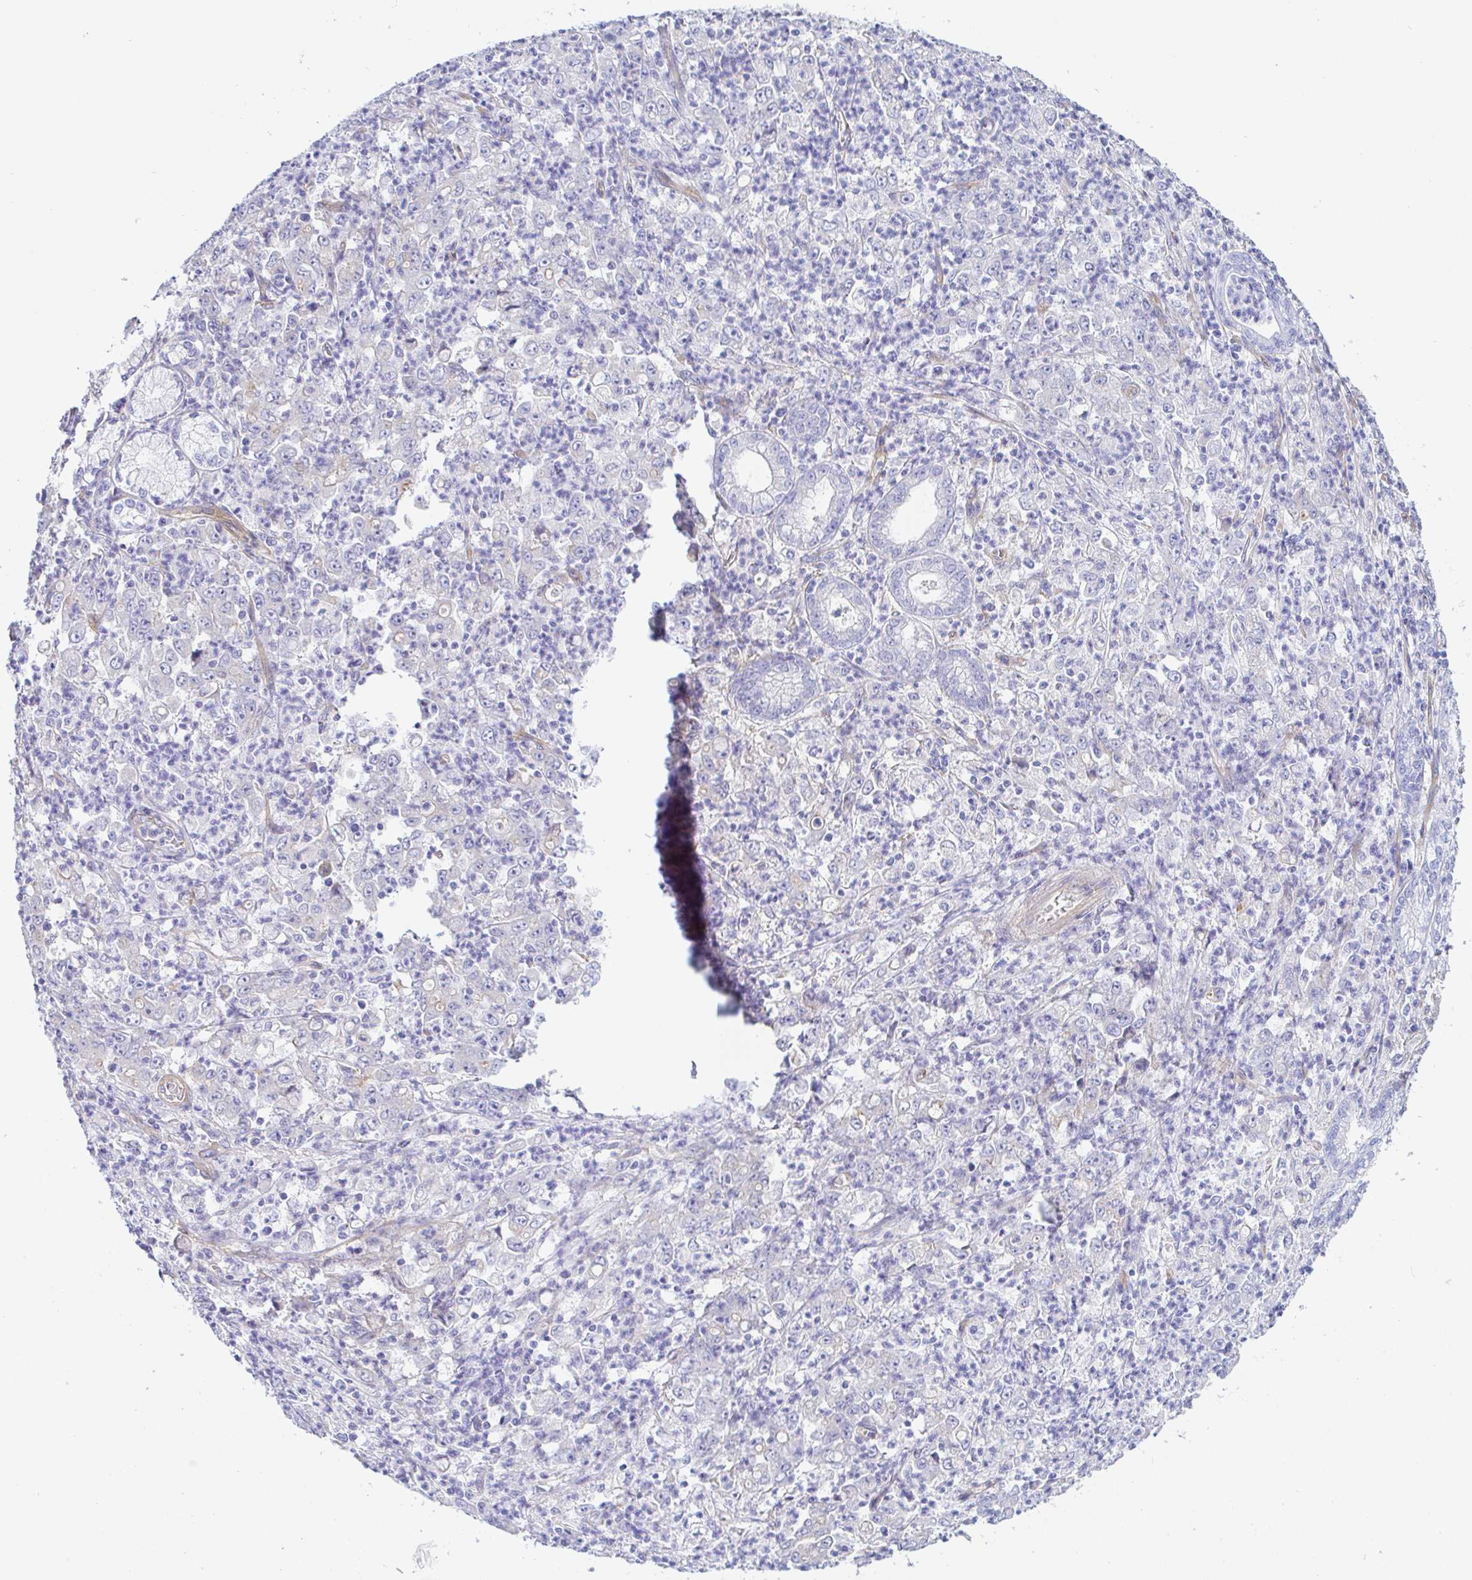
{"staining": {"intensity": "weak", "quantity": "<25%", "location": "cytoplasmic/membranous"}, "tissue": "stomach cancer", "cell_type": "Tumor cells", "image_type": "cancer", "snomed": [{"axis": "morphology", "description": "Adenocarcinoma, NOS"}, {"axis": "topography", "description": "Stomach, lower"}], "caption": "The image shows no staining of tumor cells in stomach adenocarcinoma.", "gene": "ARL4D", "patient": {"sex": "female", "age": 71}}